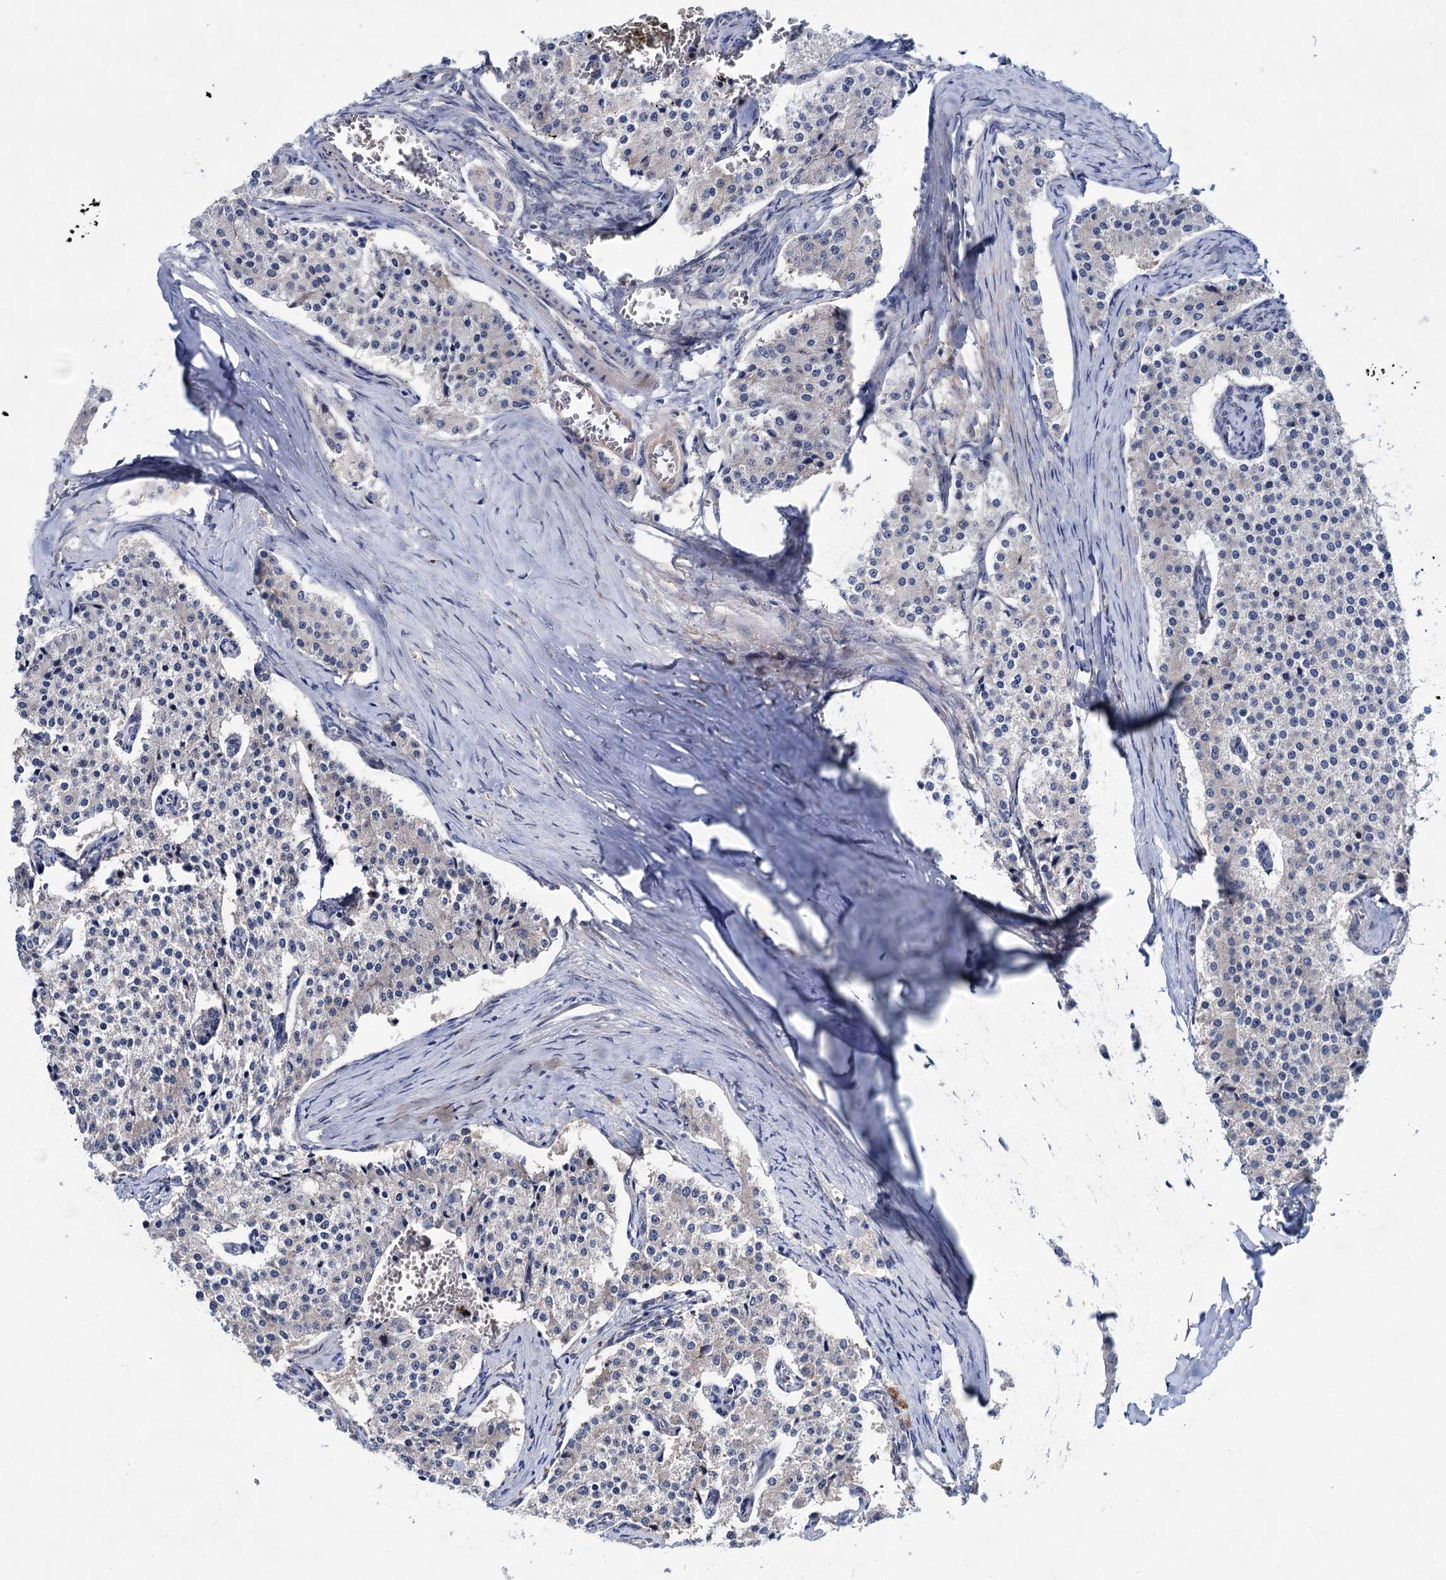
{"staining": {"intensity": "negative", "quantity": "none", "location": "none"}, "tissue": "carcinoid", "cell_type": "Tumor cells", "image_type": "cancer", "snomed": [{"axis": "morphology", "description": "Carcinoid, malignant, NOS"}, {"axis": "topography", "description": "Colon"}], "caption": "Micrograph shows no significant protein expression in tumor cells of carcinoid (malignant).", "gene": "EYA4", "patient": {"sex": "female", "age": 52}}